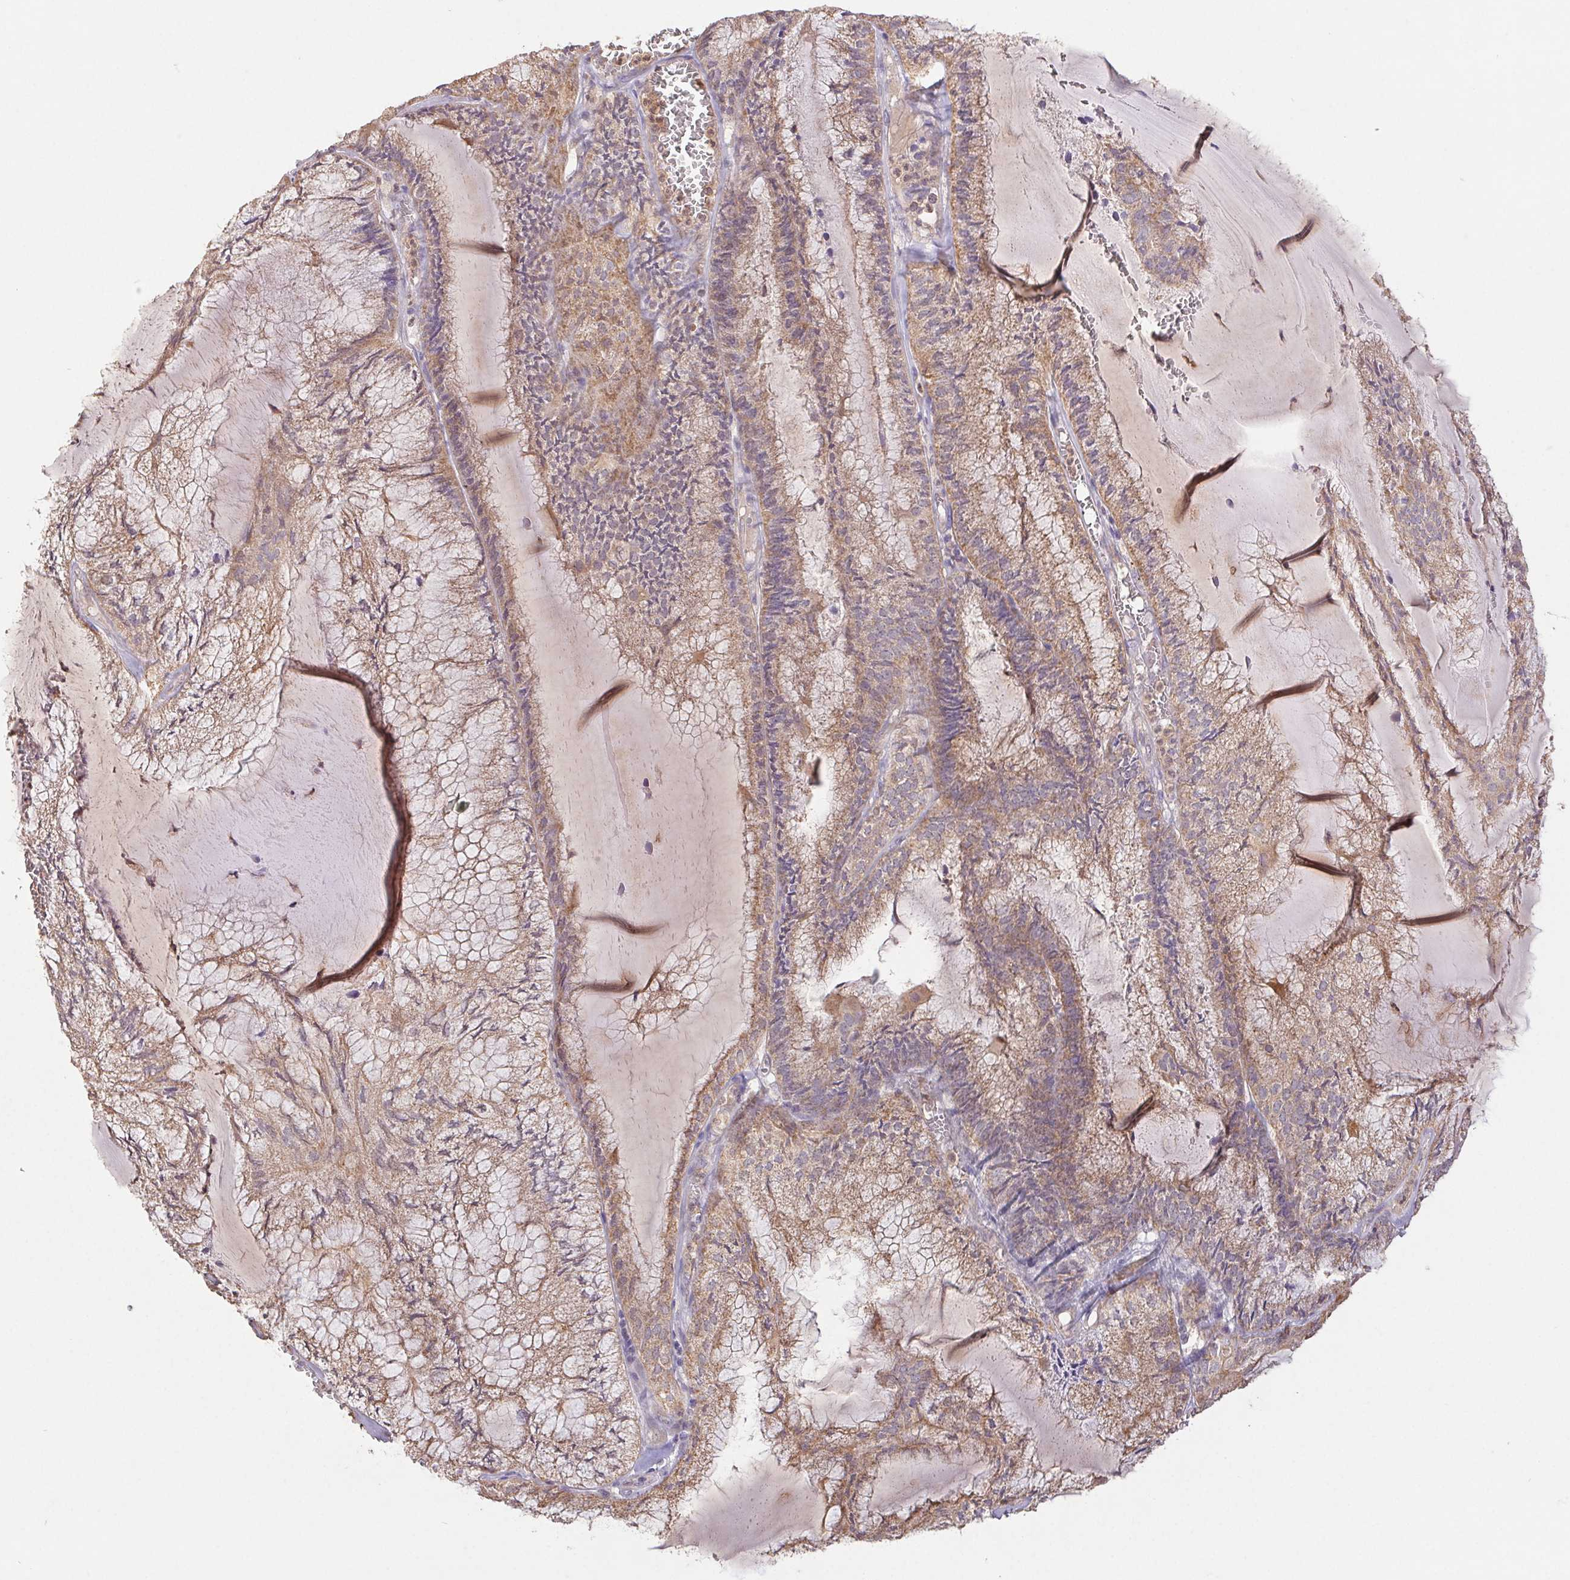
{"staining": {"intensity": "moderate", "quantity": ">75%", "location": "cytoplasmic/membranous"}, "tissue": "endometrial cancer", "cell_type": "Tumor cells", "image_type": "cancer", "snomed": [{"axis": "morphology", "description": "Carcinoma, NOS"}, {"axis": "topography", "description": "Endometrium"}], "caption": "Protein expression analysis of human endometrial carcinoma reveals moderate cytoplasmic/membranous expression in approximately >75% of tumor cells.", "gene": "RAB11A", "patient": {"sex": "female", "age": 62}}